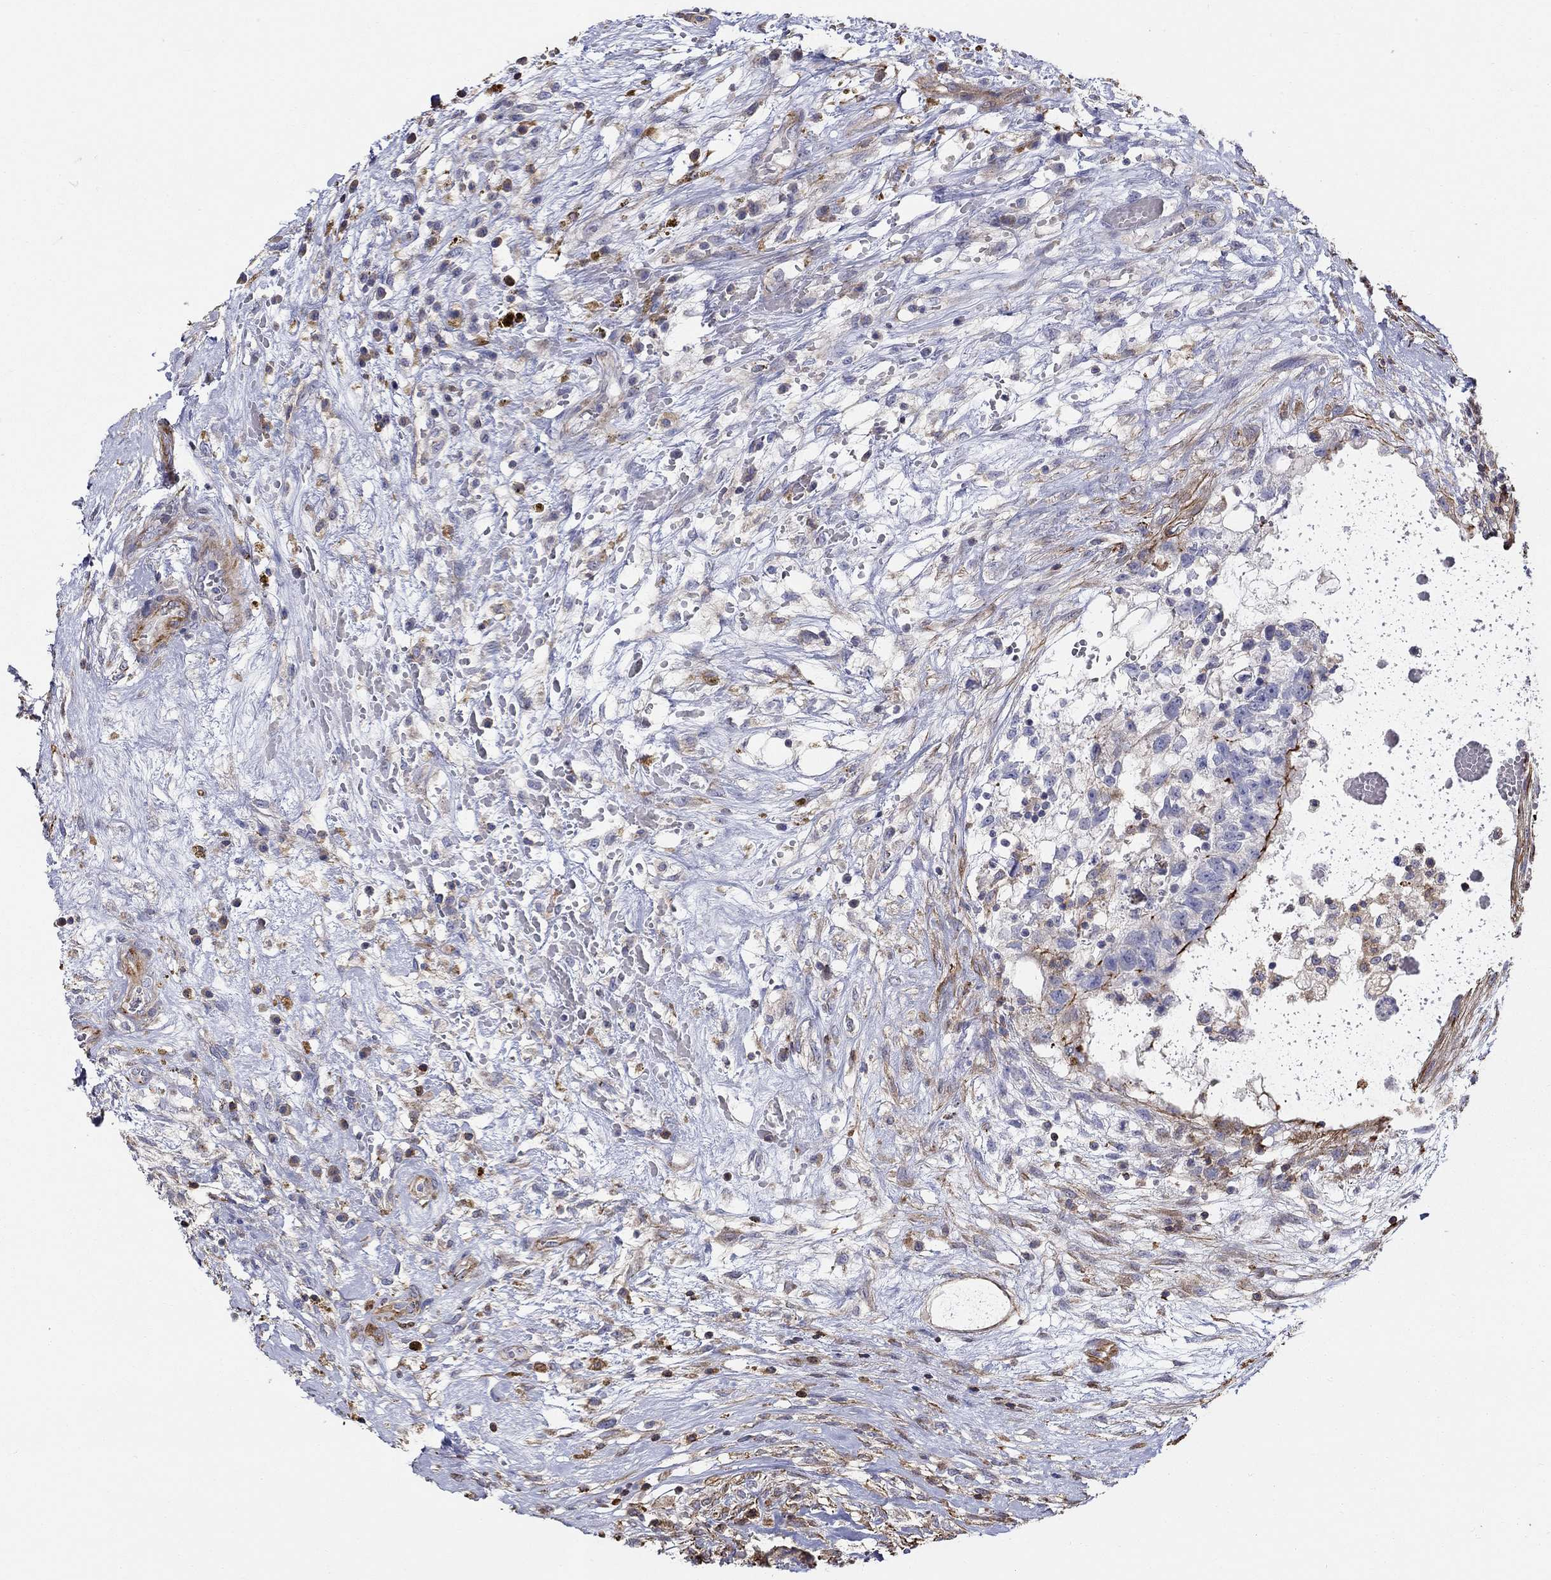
{"staining": {"intensity": "strong", "quantity": "<25%", "location": "cytoplasmic/membranous"}, "tissue": "testis cancer", "cell_type": "Tumor cells", "image_type": "cancer", "snomed": [{"axis": "morphology", "description": "Normal tissue, NOS"}, {"axis": "morphology", "description": "Carcinoma, Embryonal, NOS"}, {"axis": "topography", "description": "Testis"}, {"axis": "topography", "description": "Epididymis"}], "caption": "Immunohistochemical staining of human testis cancer (embryonal carcinoma) displays medium levels of strong cytoplasmic/membranous staining in approximately <25% of tumor cells.", "gene": "NPHP1", "patient": {"sex": "male", "age": 32}}